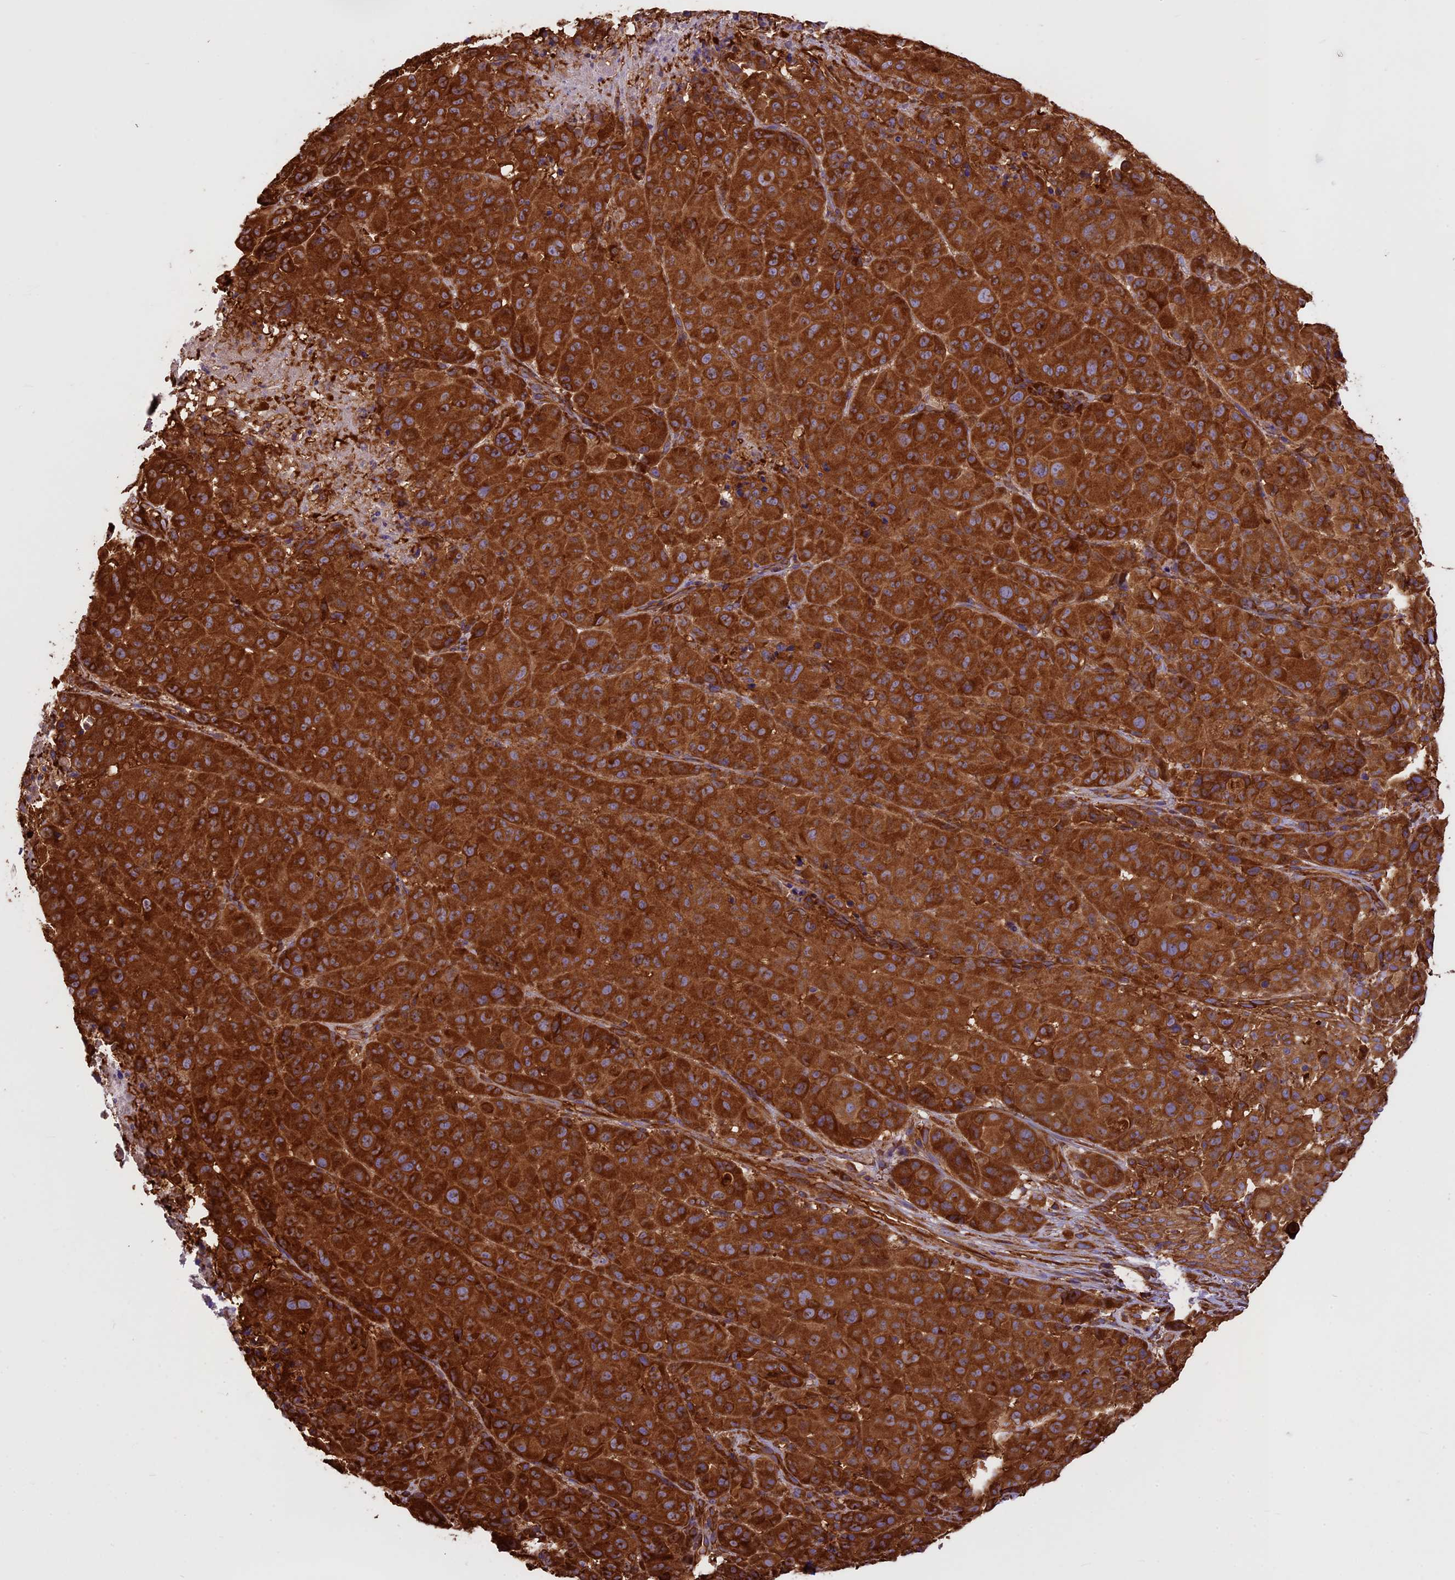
{"staining": {"intensity": "strong", "quantity": ">75%", "location": "cytoplasmic/membranous"}, "tissue": "melanoma", "cell_type": "Tumor cells", "image_type": "cancer", "snomed": [{"axis": "morphology", "description": "Malignant melanoma, NOS"}, {"axis": "topography", "description": "Skin"}], "caption": "High-magnification brightfield microscopy of malignant melanoma stained with DAB (brown) and counterstained with hematoxylin (blue). tumor cells exhibit strong cytoplasmic/membranous positivity is appreciated in approximately>75% of cells.", "gene": "KARS1", "patient": {"sex": "male", "age": 73}}